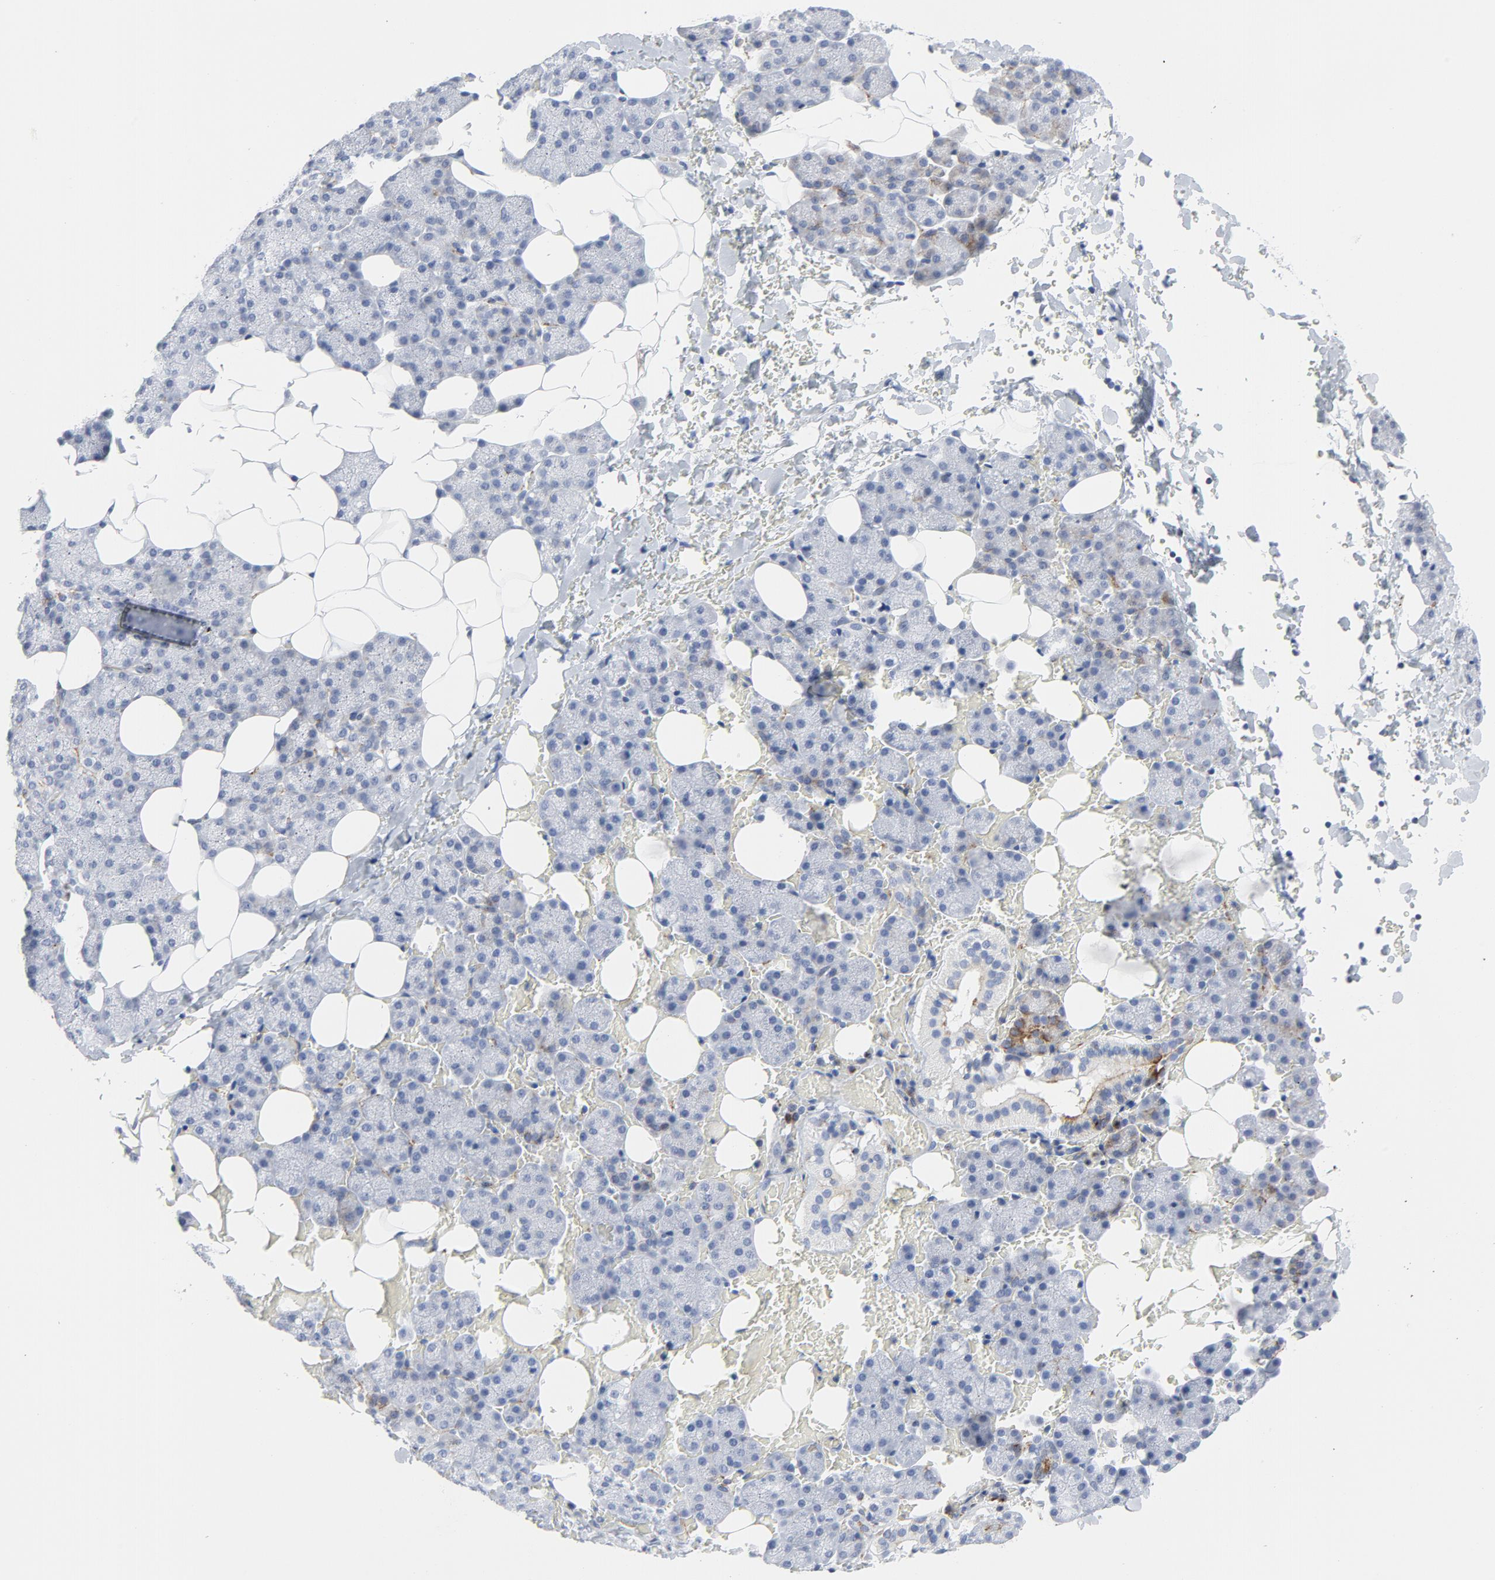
{"staining": {"intensity": "moderate", "quantity": "25%-75%", "location": "cytoplasmic/membranous"}, "tissue": "salivary gland", "cell_type": "Glandular cells", "image_type": "normal", "snomed": [{"axis": "morphology", "description": "Normal tissue, NOS"}, {"axis": "topography", "description": "Lymph node"}, {"axis": "topography", "description": "Salivary gland"}], "caption": "Immunohistochemical staining of benign salivary gland shows medium levels of moderate cytoplasmic/membranous expression in approximately 25%-75% of glandular cells.", "gene": "TUBB1", "patient": {"sex": "male", "age": 8}}